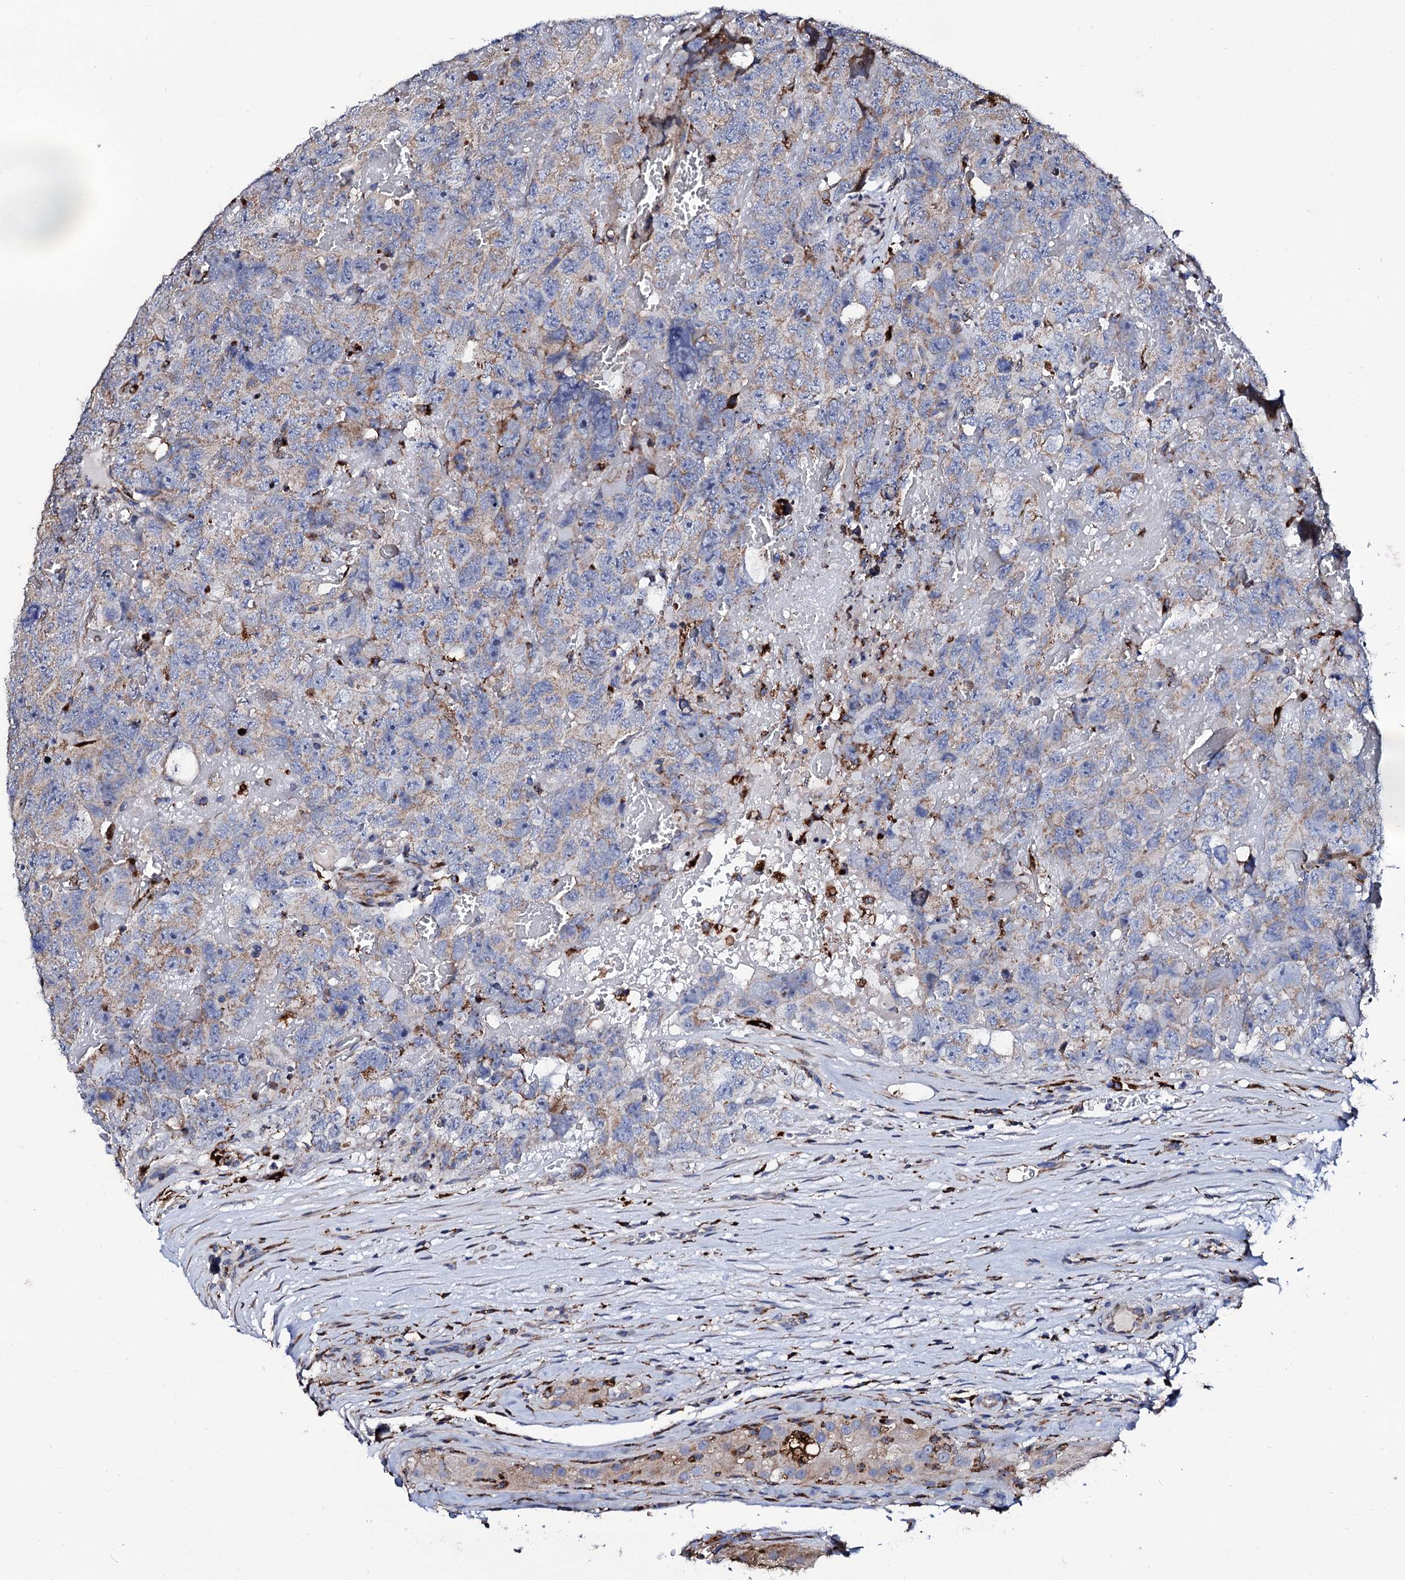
{"staining": {"intensity": "weak", "quantity": "<25%", "location": "cytoplasmic/membranous"}, "tissue": "testis cancer", "cell_type": "Tumor cells", "image_type": "cancer", "snomed": [{"axis": "morphology", "description": "Carcinoma, Embryonal, NOS"}, {"axis": "topography", "description": "Testis"}], "caption": "Human testis cancer stained for a protein using IHC shows no expression in tumor cells.", "gene": "TCIRG1", "patient": {"sex": "male", "age": 45}}